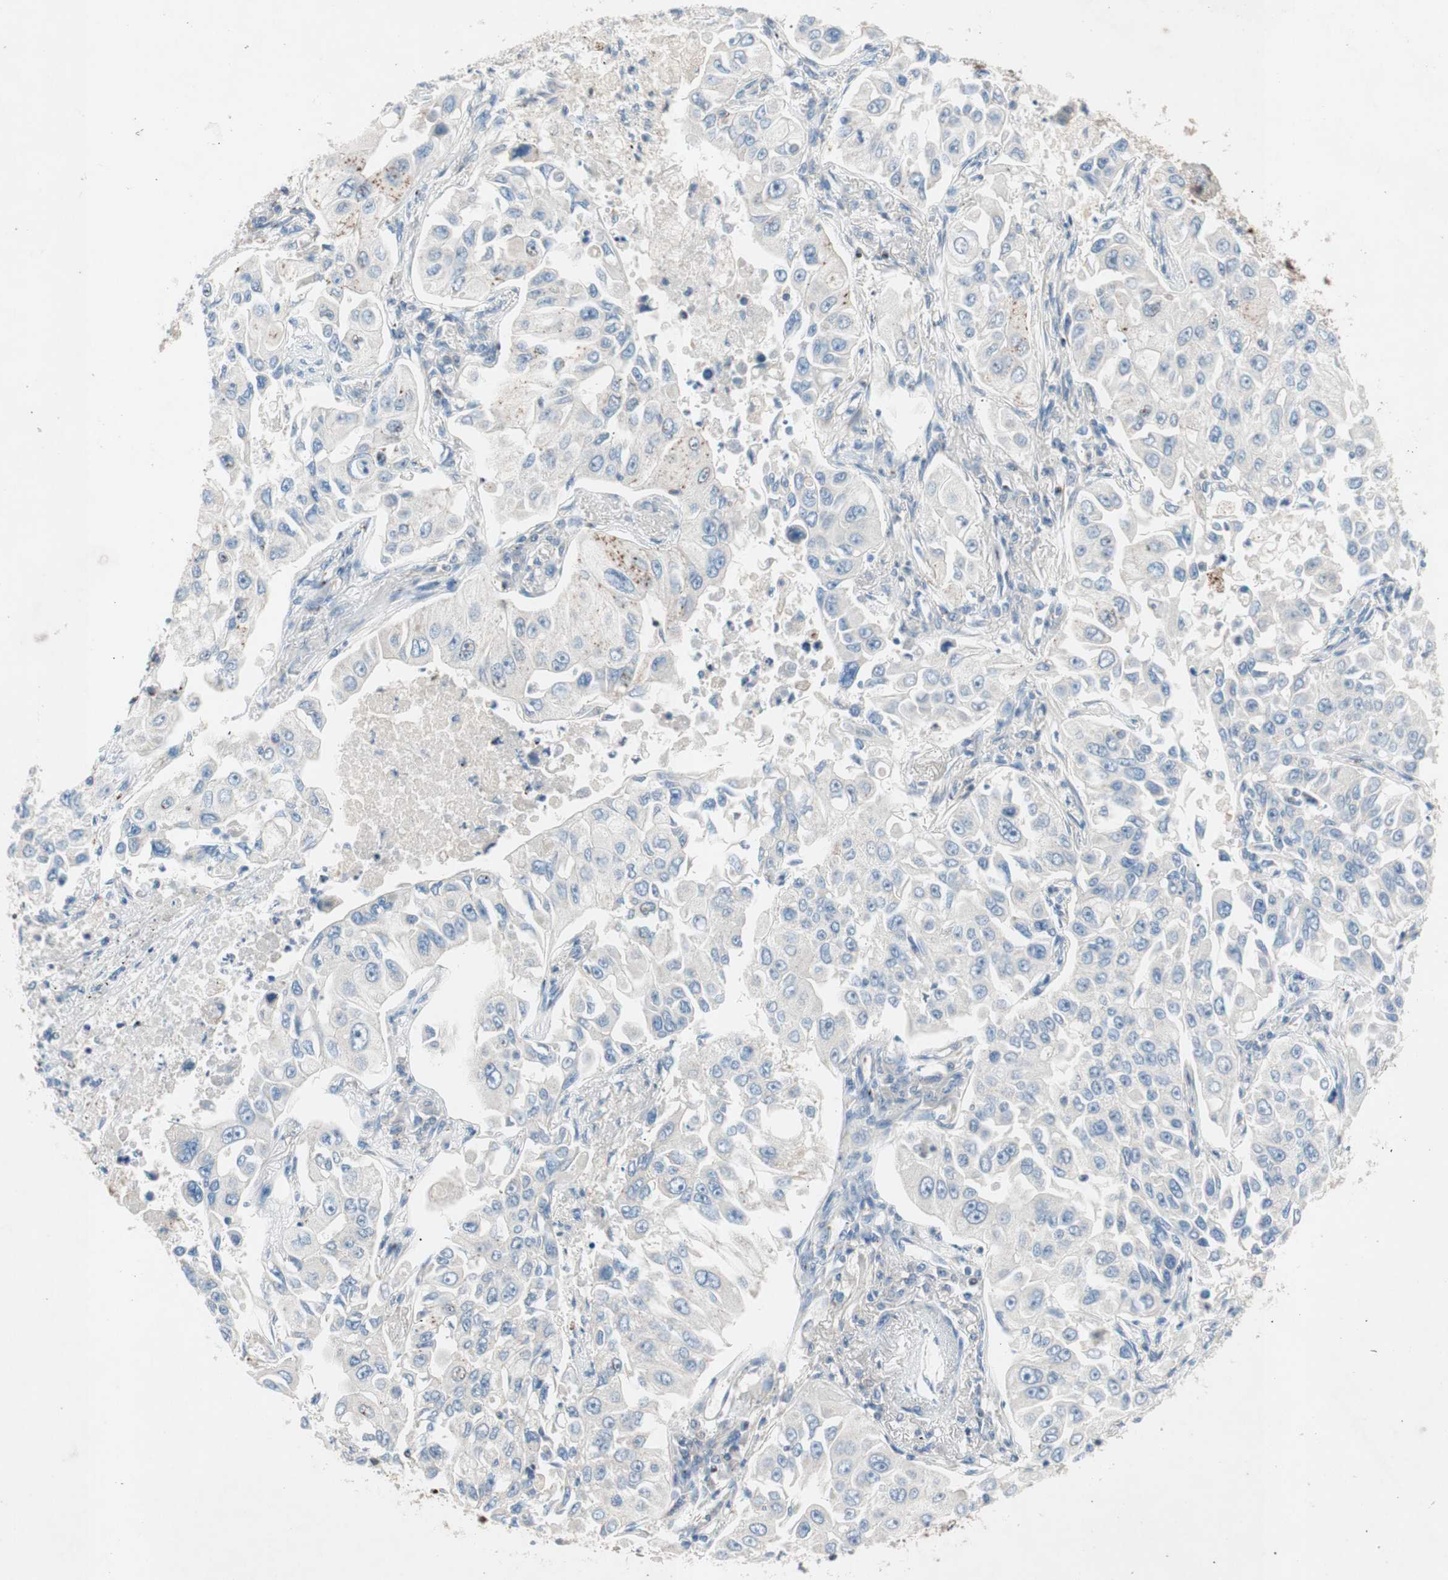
{"staining": {"intensity": "negative", "quantity": "none", "location": "none"}, "tissue": "lung cancer", "cell_type": "Tumor cells", "image_type": "cancer", "snomed": [{"axis": "morphology", "description": "Adenocarcinoma, NOS"}, {"axis": "topography", "description": "Lung"}], "caption": "Adenocarcinoma (lung) was stained to show a protein in brown. There is no significant expression in tumor cells.", "gene": "GALT", "patient": {"sex": "male", "age": 84}}